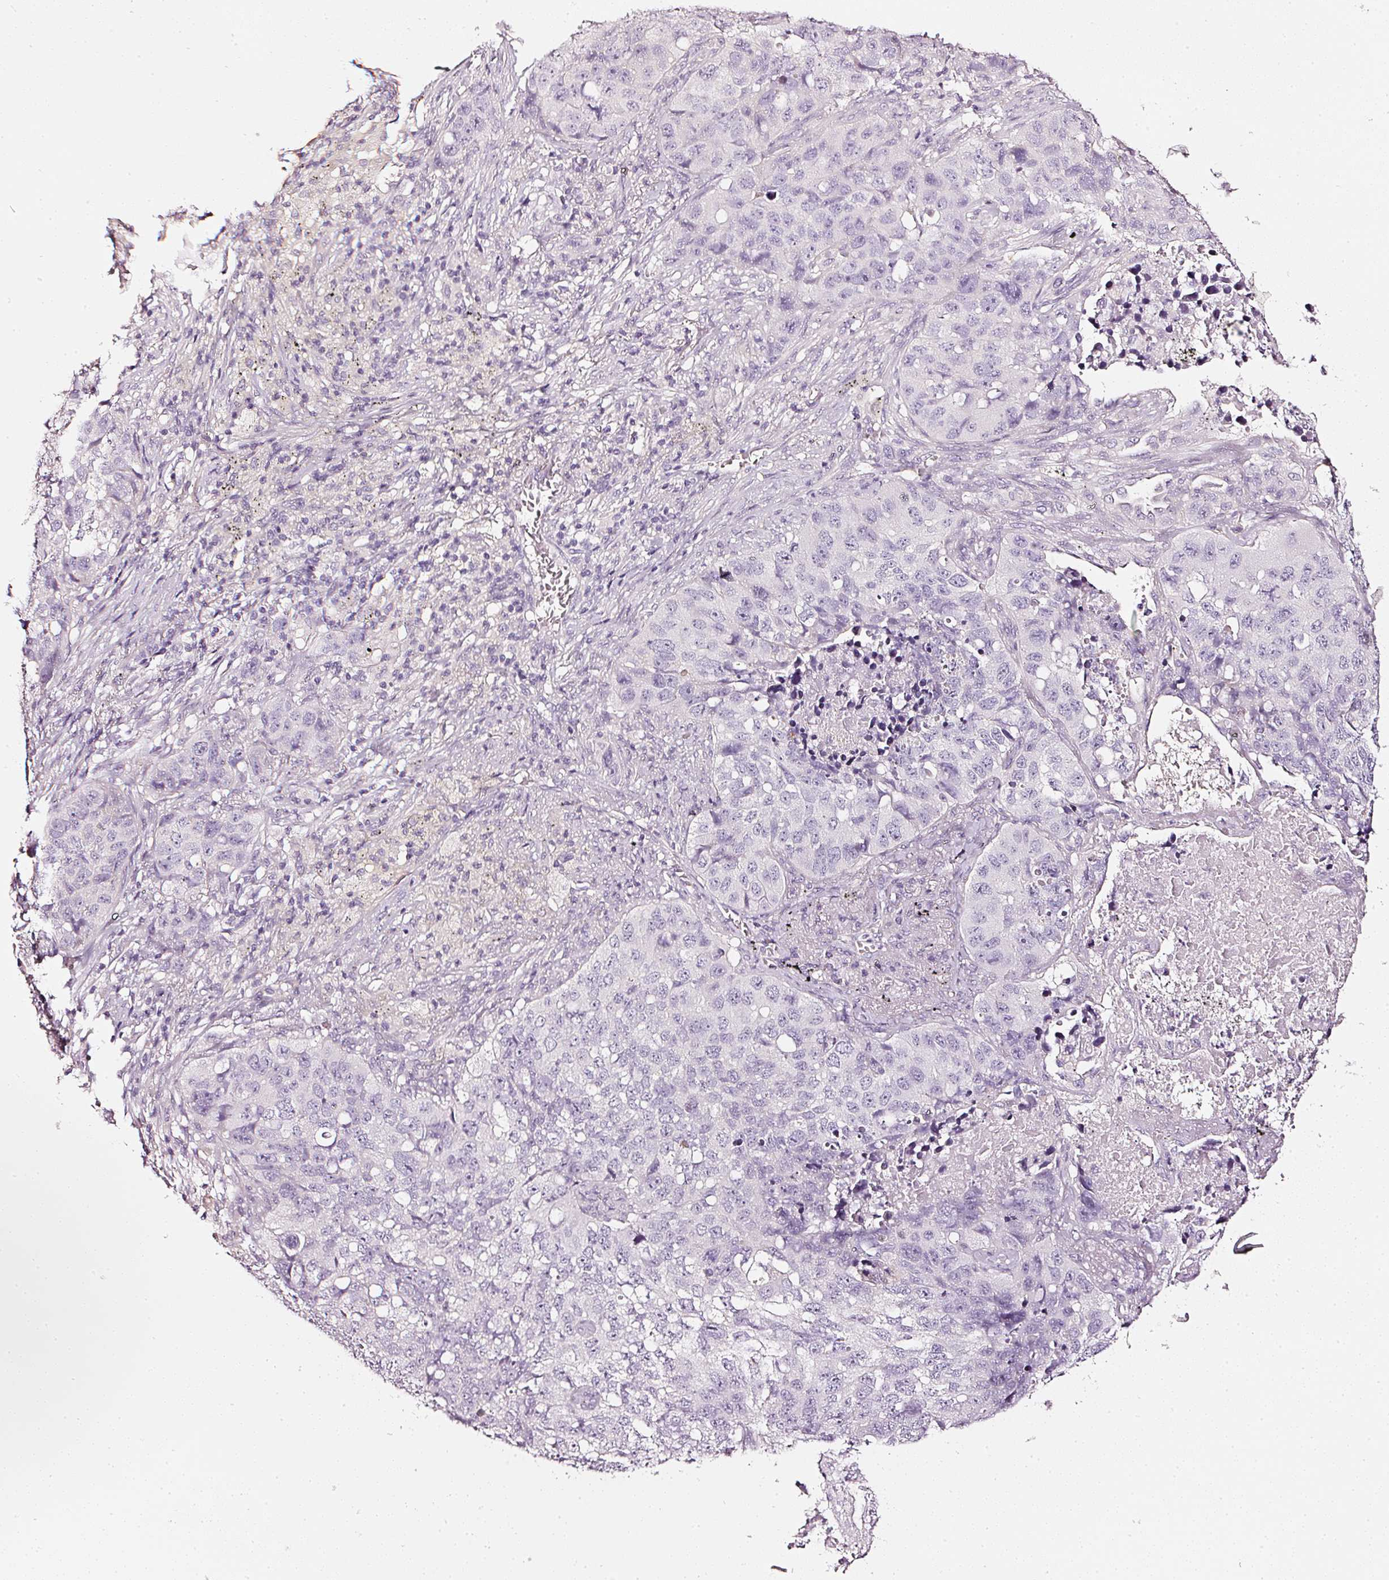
{"staining": {"intensity": "negative", "quantity": "none", "location": "none"}, "tissue": "lung cancer", "cell_type": "Tumor cells", "image_type": "cancer", "snomed": [{"axis": "morphology", "description": "Squamous cell carcinoma, NOS"}, {"axis": "topography", "description": "Lung"}], "caption": "Protein analysis of lung cancer (squamous cell carcinoma) reveals no significant staining in tumor cells.", "gene": "CNP", "patient": {"sex": "male", "age": 60}}